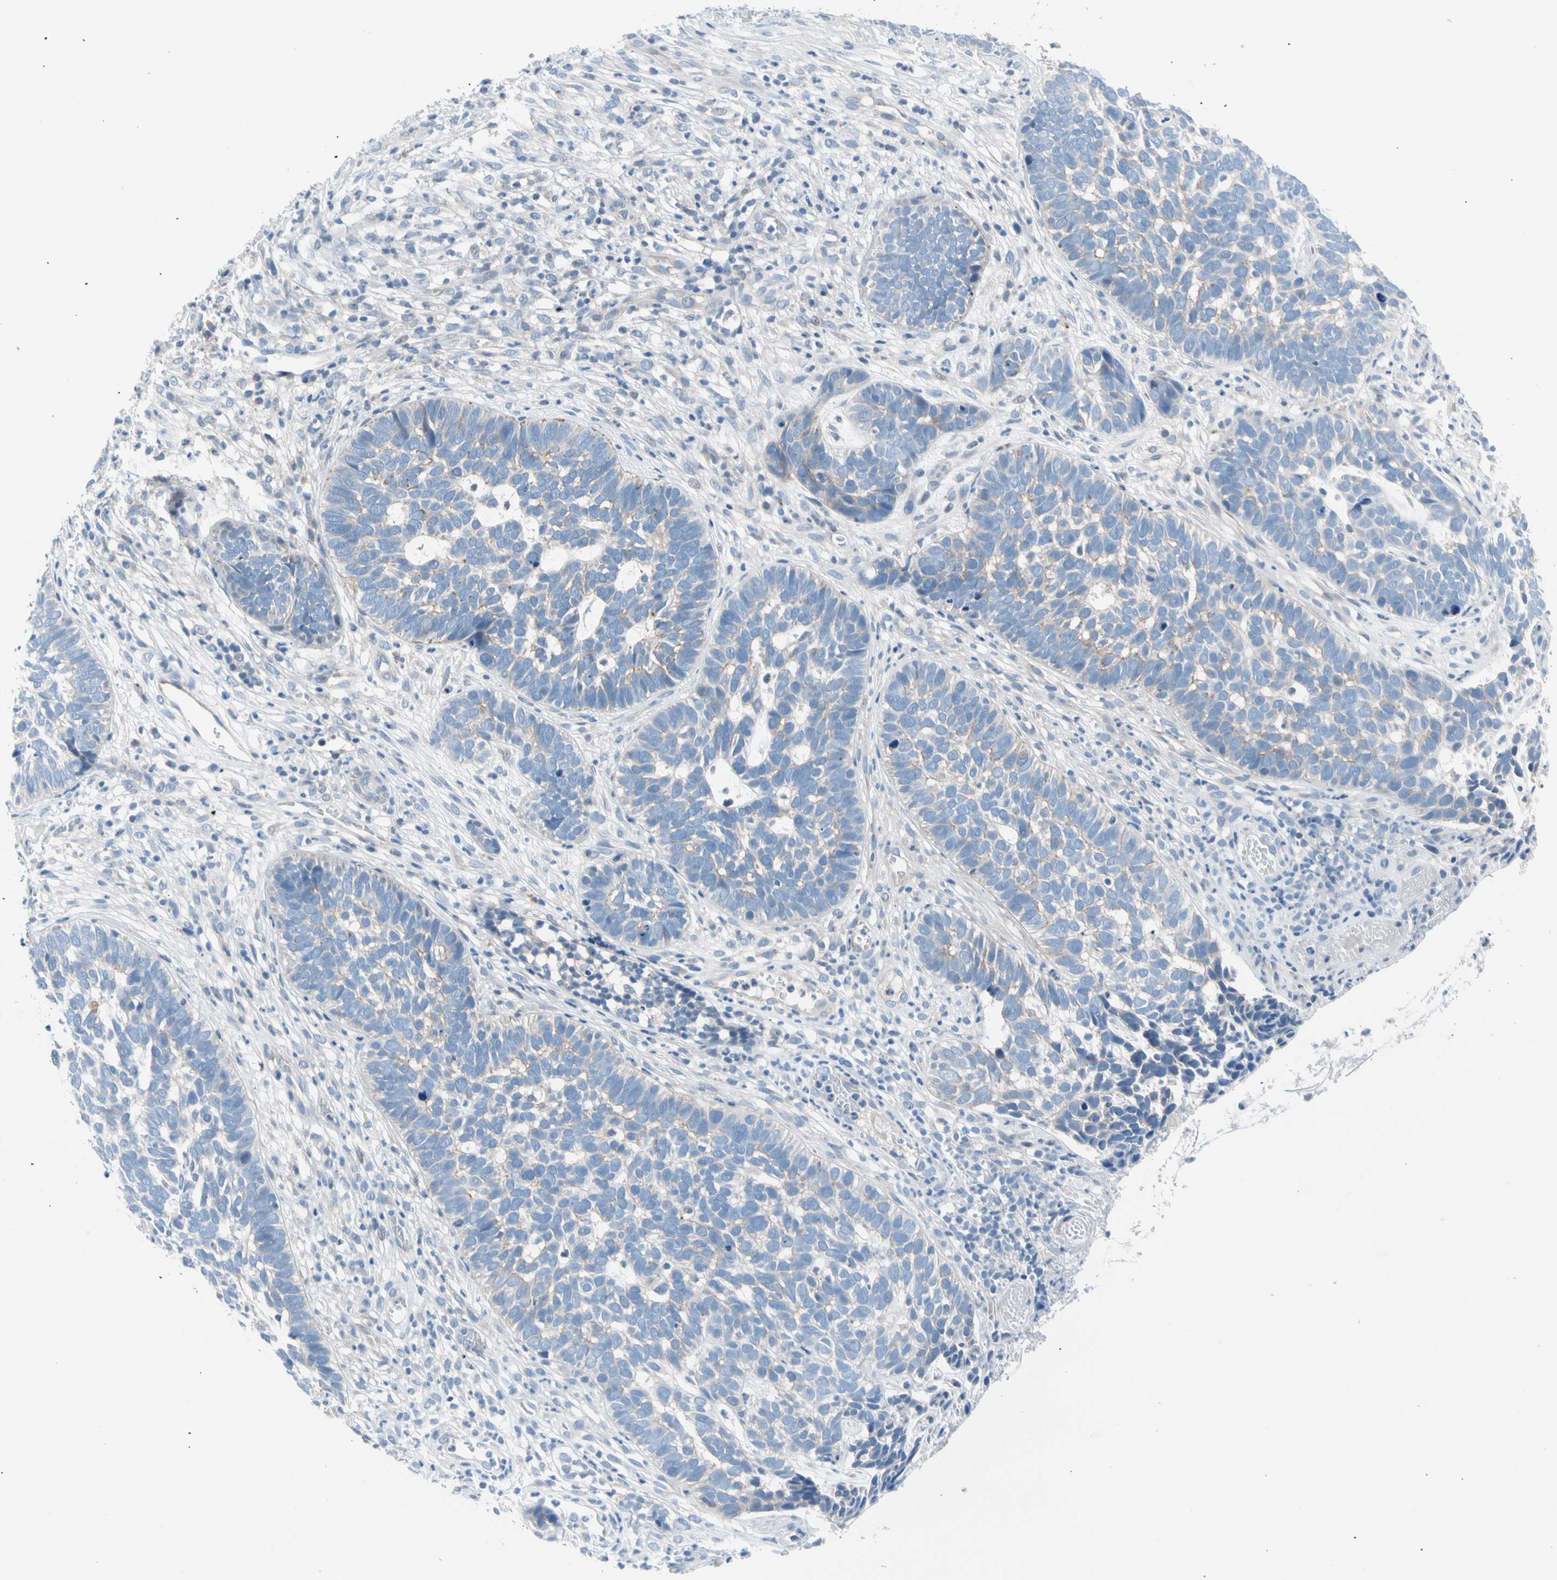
{"staining": {"intensity": "weak", "quantity": "<25%", "location": "cytoplasmic/membranous"}, "tissue": "skin cancer", "cell_type": "Tumor cells", "image_type": "cancer", "snomed": [{"axis": "morphology", "description": "Basal cell carcinoma"}, {"axis": "topography", "description": "Skin"}], "caption": "A micrograph of skin cancer (basal cell carcinoma) stained for a protein reveals no brown staining in tumor cells.", "gene": "CASQ1", "patient": {"sex": "male", "age": 87}}